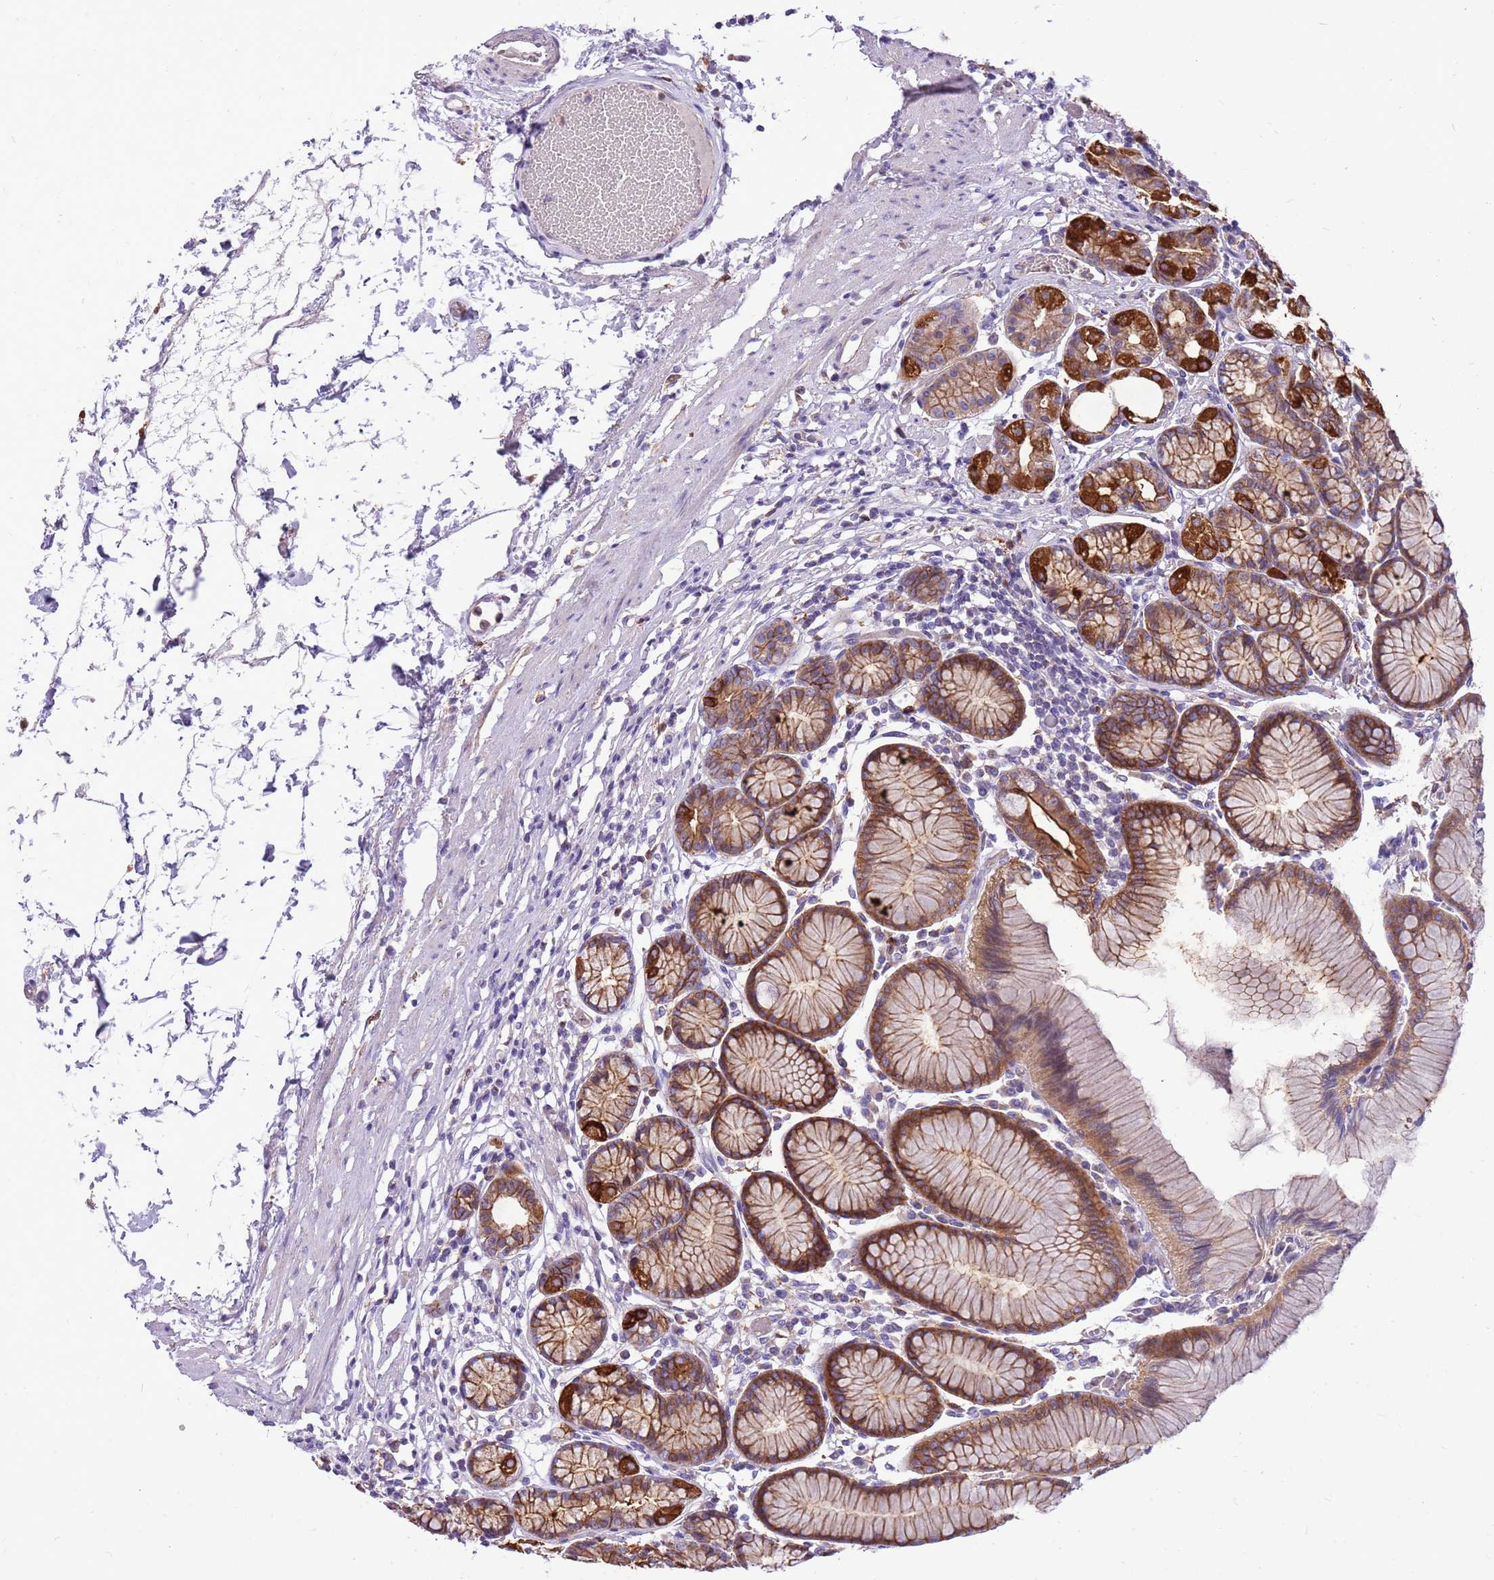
{"staining": {"intensity": "strong", "quantity": "25%-75%", "location": "cytoplasmic/membranous"}, "tissue": "stomach", "cell_type": "Glandular cells", "image_type": "normal", "snomed": [{"axis": "morphology", "description": "Normal tissue, NOS"}, {"axis": "topography", "description": "Stomach"}], "caption": "Immunohistochemistry (IHC) photomicrograph of normal stomach: stomach stained using immunohistochemistry displays high levels of strong protein expression localized specifically in the cytoplasmic/membranous of glandular cells, appearing as a cytoplasmic/membranous brown color.", "gene": "WDR90", "patient": {"sex": "female", "age": 57}}